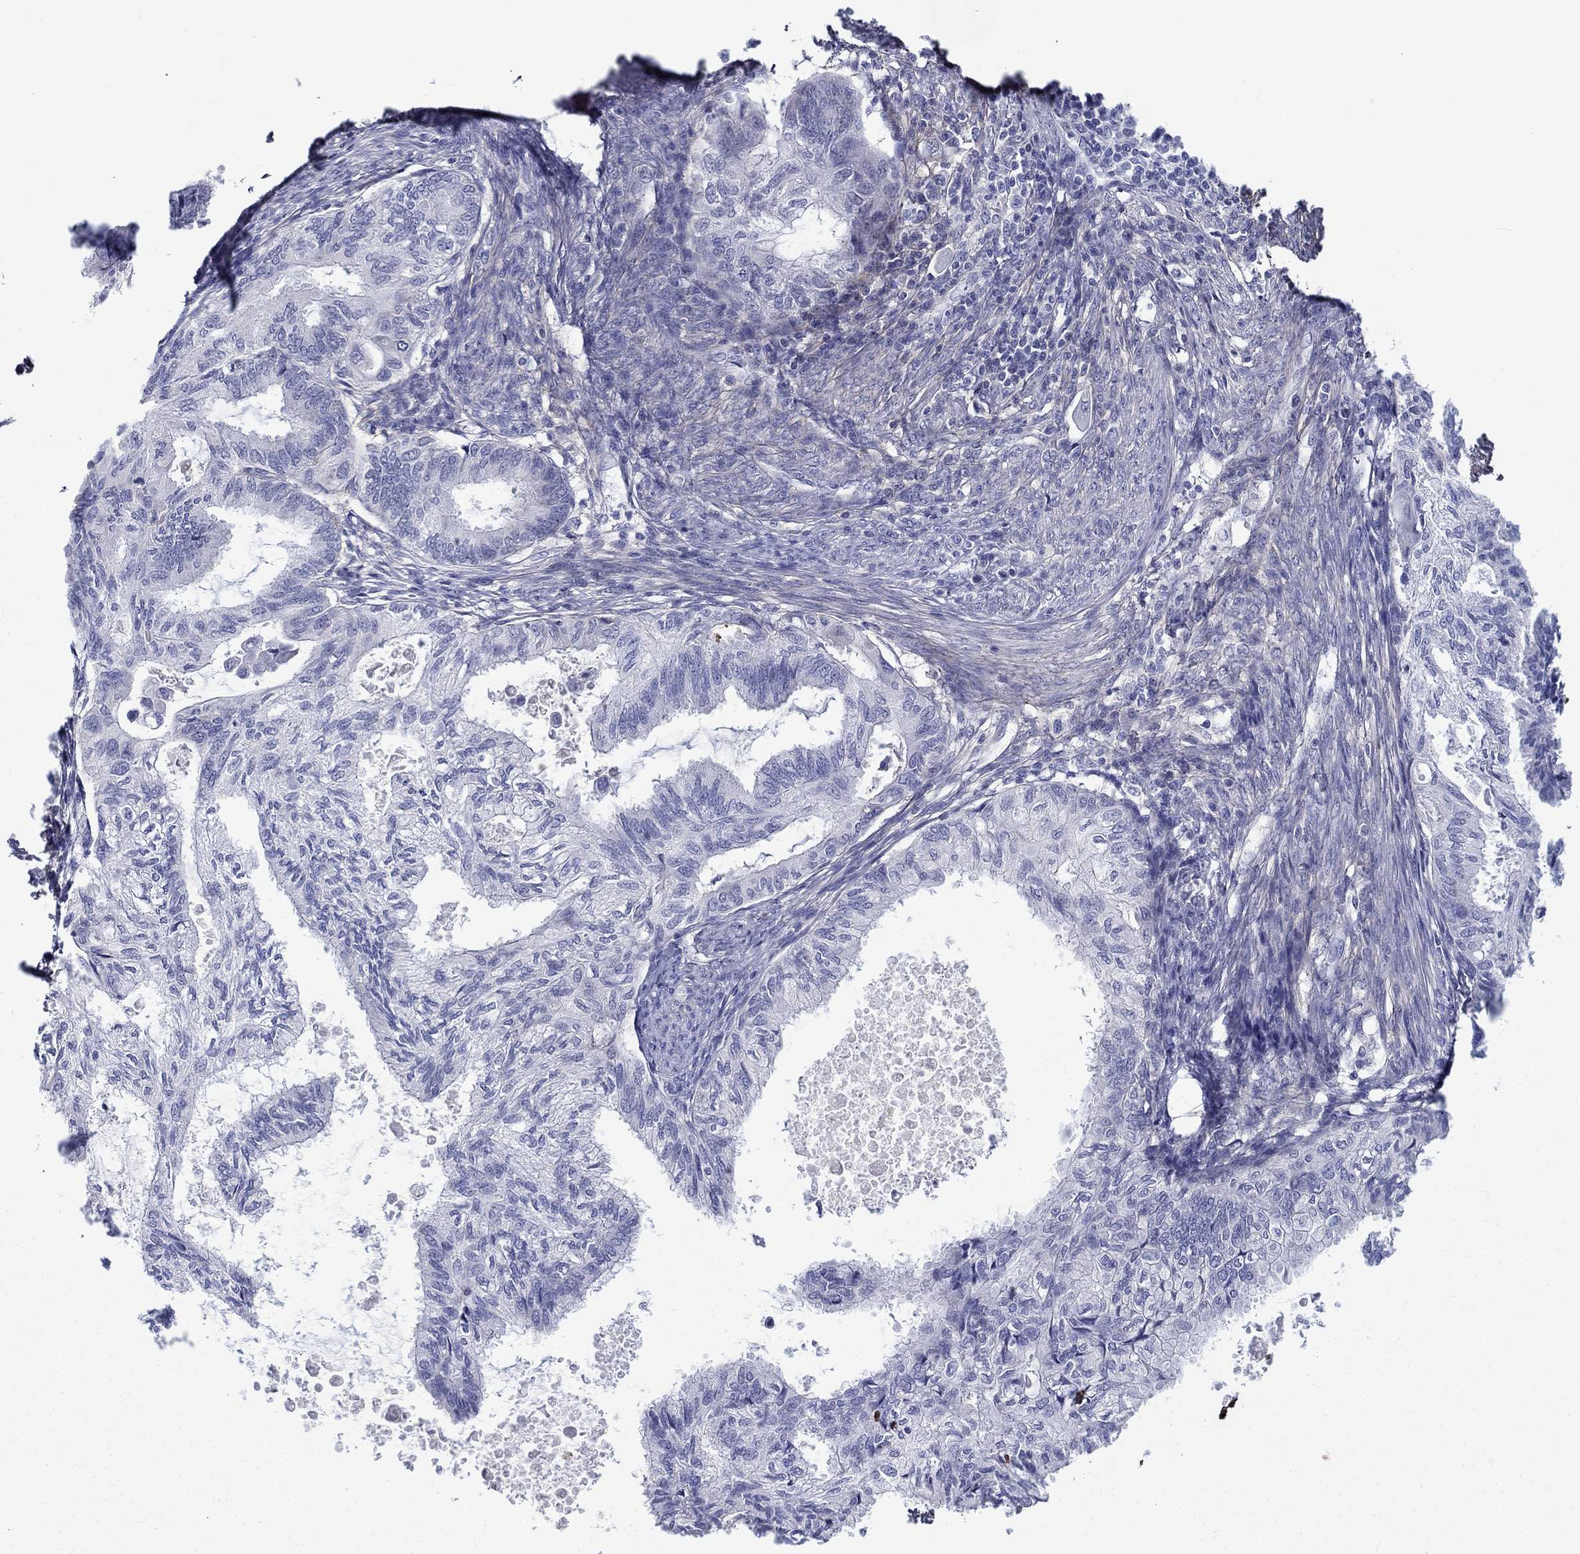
{"staining": {"intensity": "negative", "quantity": "none", "location": "none"}, "tissue": "endometrial cancer", "cell_type": "Tumor cells", "image_type": "cancer", "snomed": [{"axis": "morphology", "description": "Adenocarcinoma, NOS"}, {"axis": "topography", "description": "Endometrium"}], "caption": "Immunohistochemistry of human endometrial cancer (adenocarcinoma) shows no positivity in tumor cells.", "gene": "TGFBI", "patient": {"sex": "female", "age": 86}}